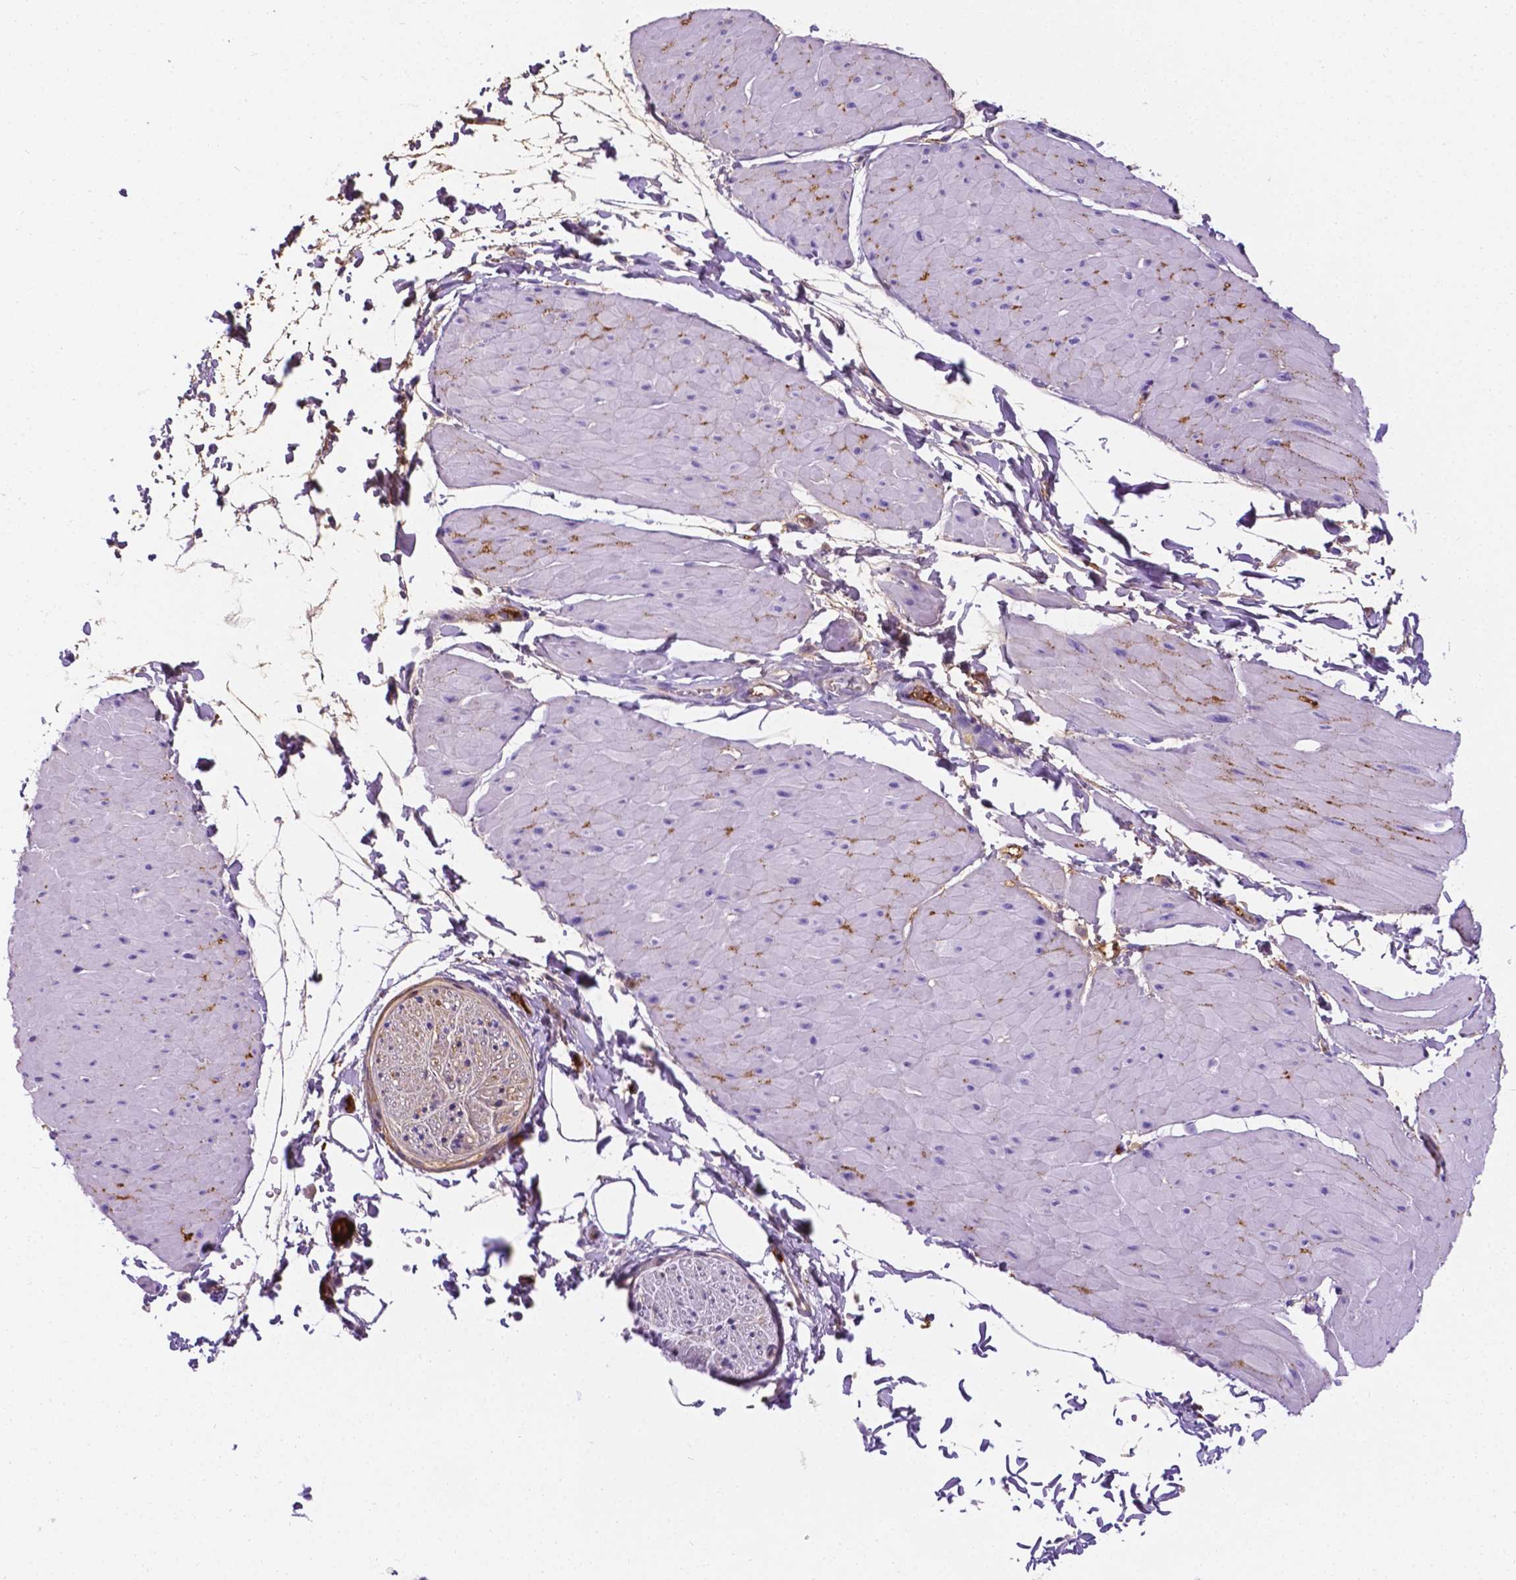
{"staining": {"intensity": "negative", "quantity": "none", "location": "none"}, "tissue": "adipose tissue", "cell_type": "Adipocytes", "image_type": "normal", "snomed": [{"axis": "morphology", "description": "Normal tissue, NOS"}, {"axis": "topography", "description": "Smooth muscle"}, {"axis": "topography", "description": "Peripheral nerve tissue"}], "caption": "An image of human adipose tissue is negative for staining in adipocytes. (Stains: DAB IHC with hematoxylin counter stain, Microscopy: brightfield microscopy at high magnification).", "gene": "APOE", "patient": {"sex": "male", "age": 58}}